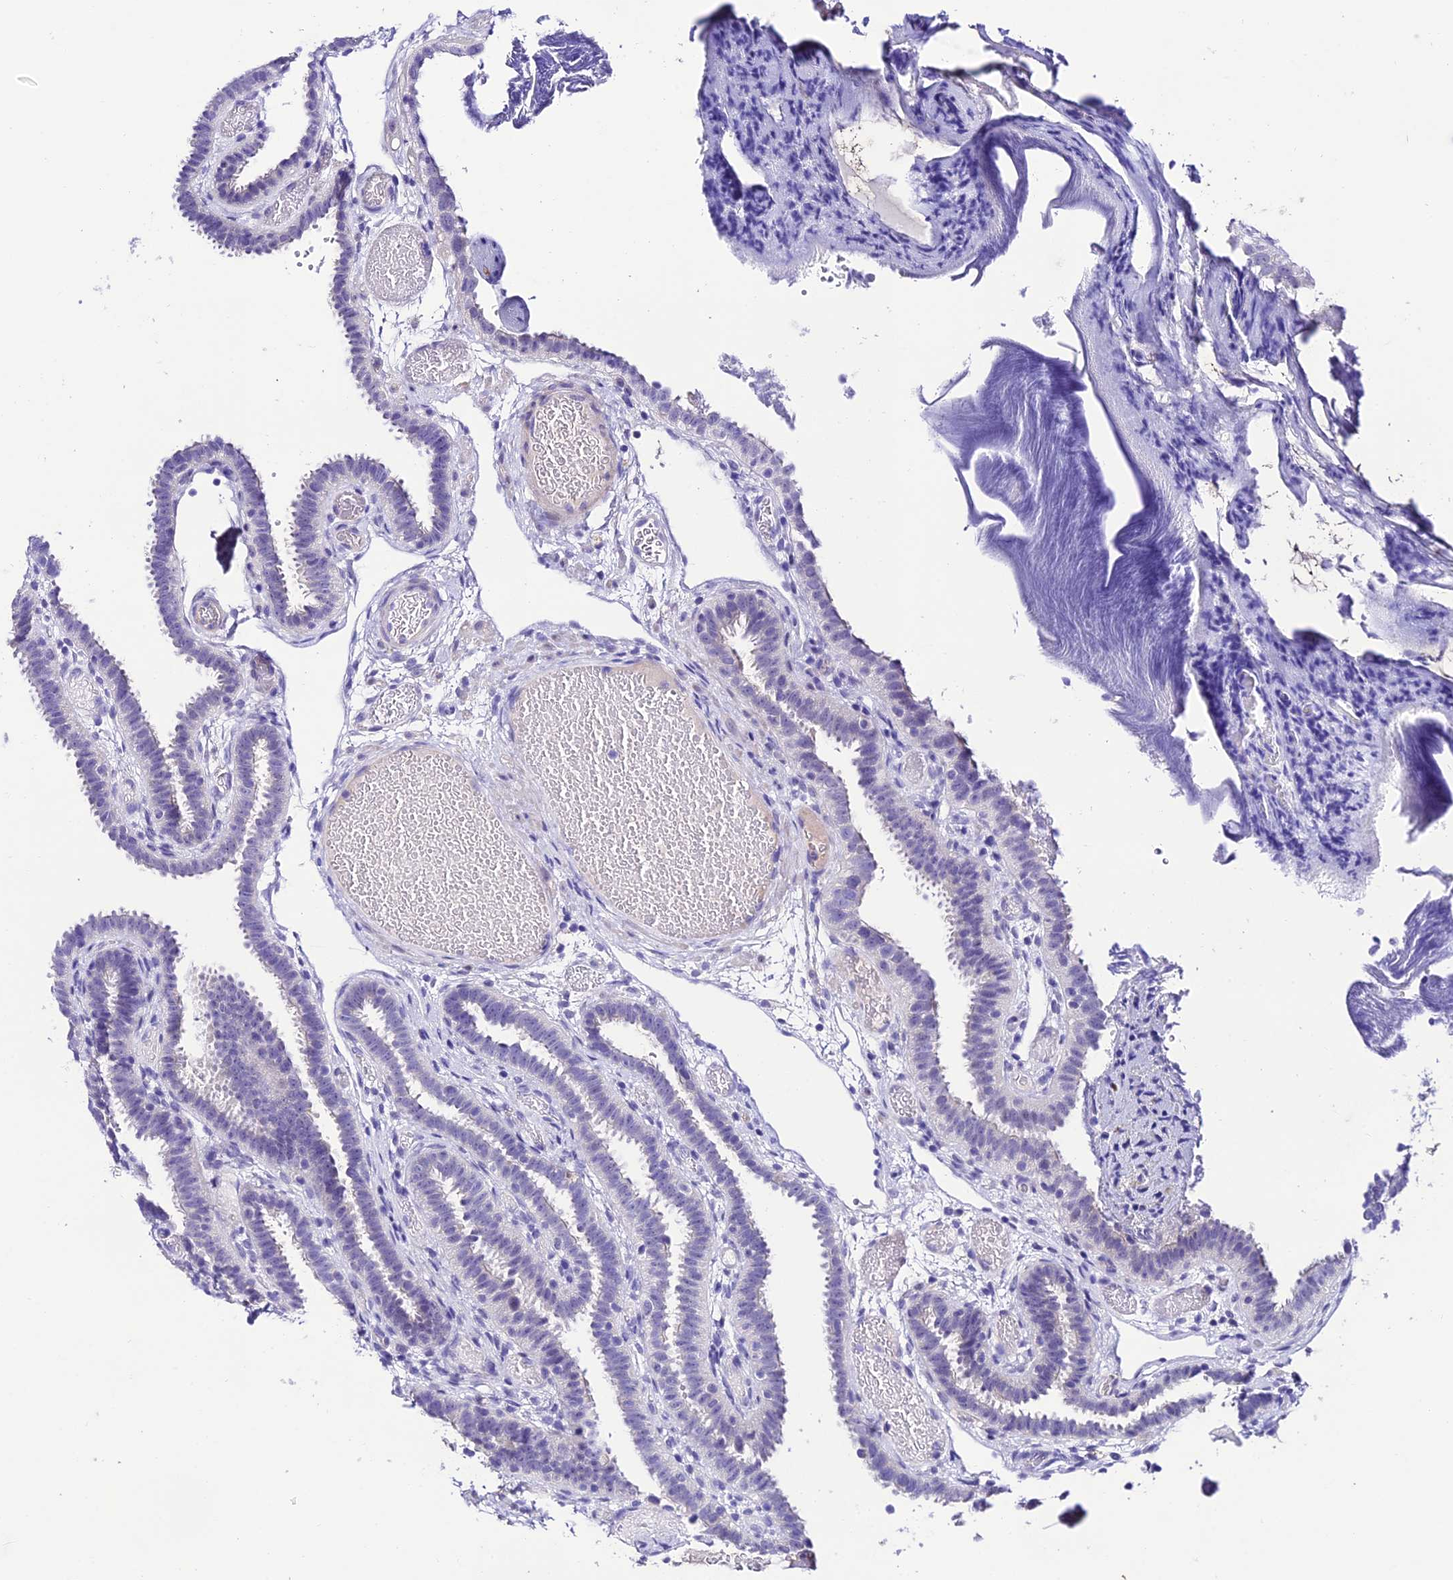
{"staining": {"intensity": "negative", "quantity": "none", "location": "none"}, "tissue": "fallopian tube", "cell_type": "Glandular cells", "image_type": "normal", "snomed": [{"axis": "morphology", "description": "Normal tissue, NOS"}, {"axis": "topography", "description": "Fallopian tube"}], "caption": "The image demonstrates no significant expression in glandular cells of fallopian tube. (DAB (3,3'-diaminobenzidine) IHC, high magnification).", "gene": "NLRP6", "patient": {"sex": "female", "age": 37}}